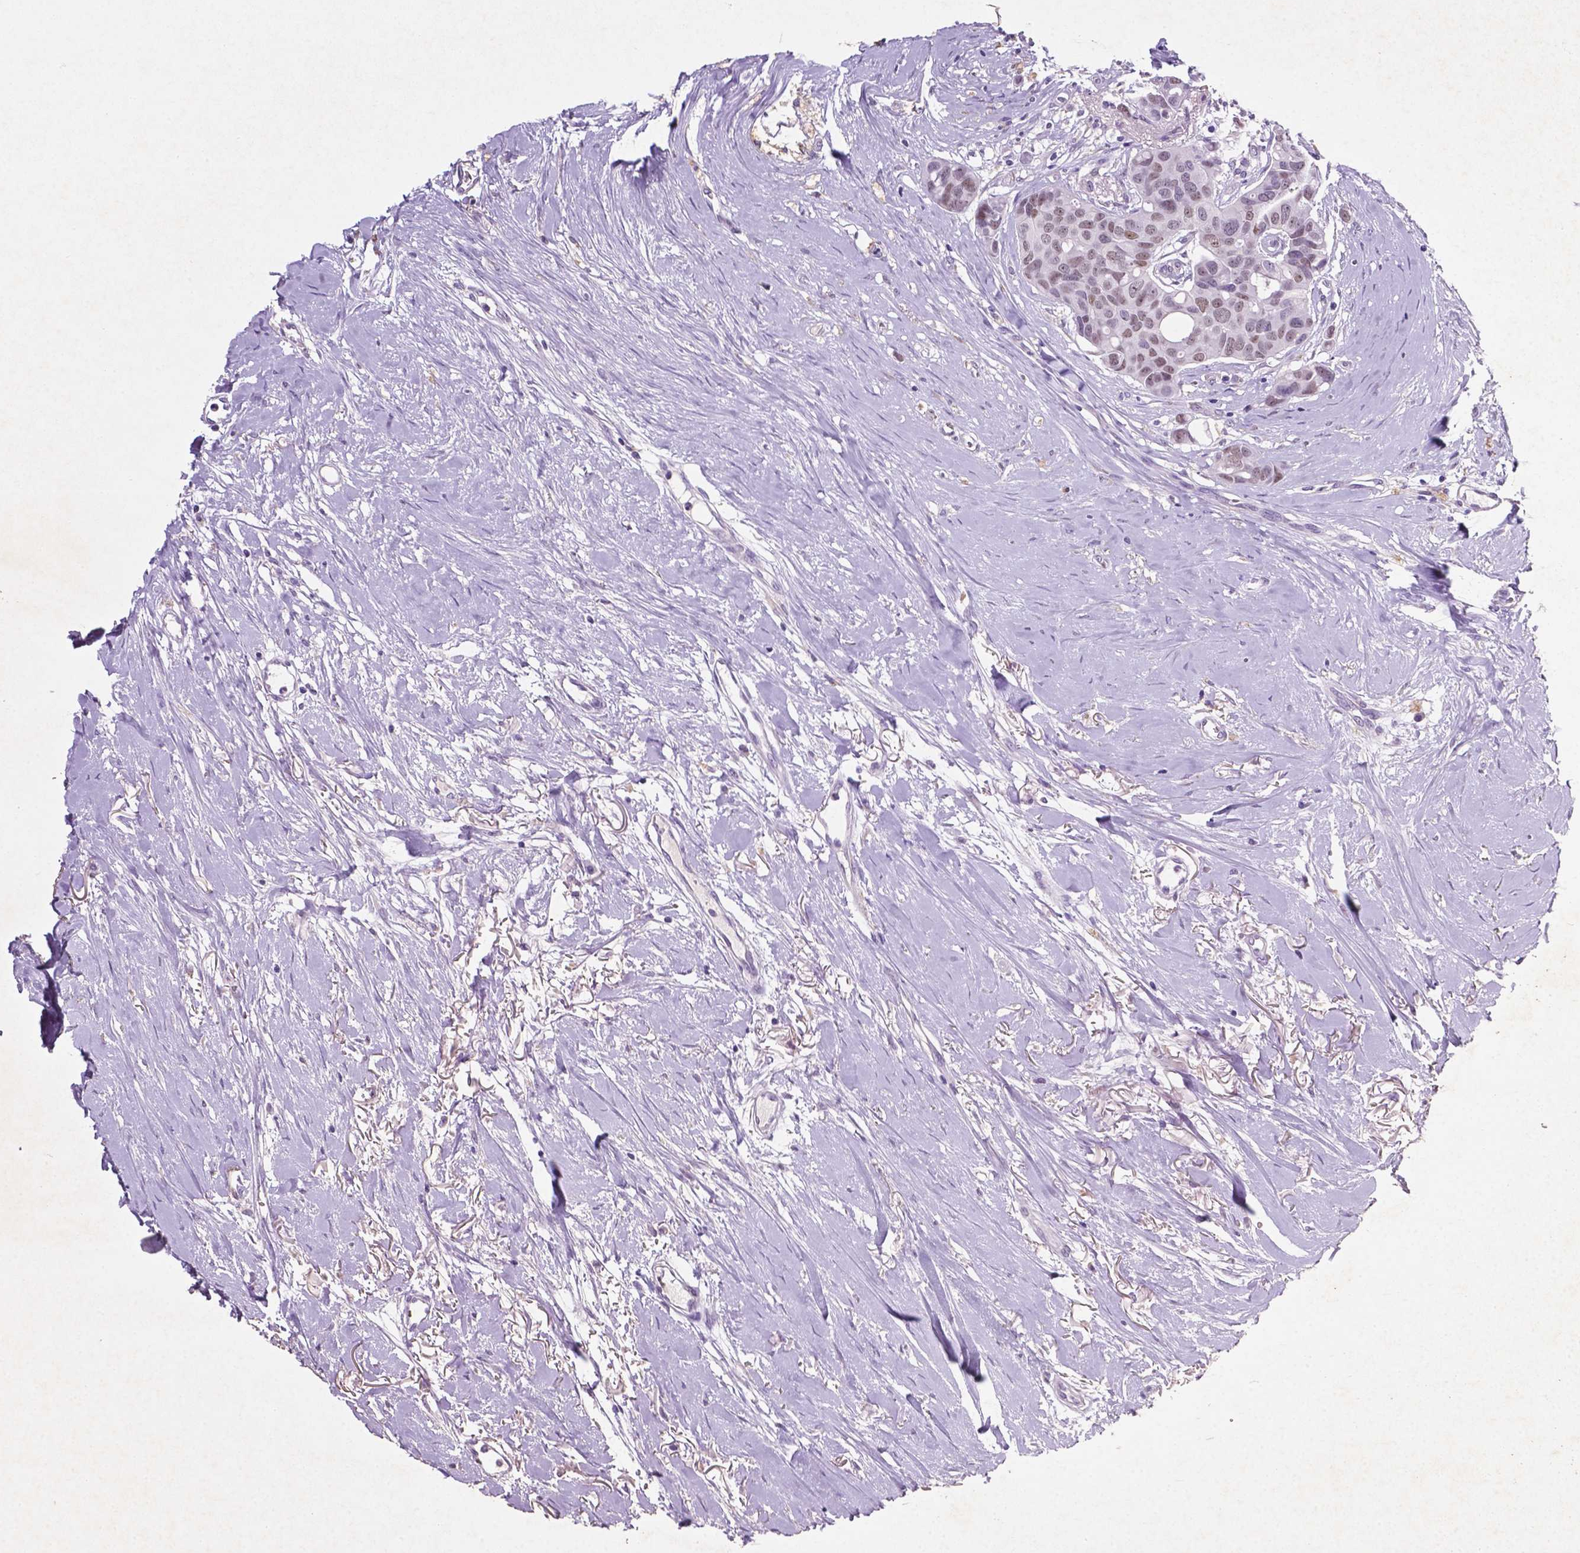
{"staining": {"intensity": "moderate", "quantity": "25%-75%", "location": "nuclear"}, "tissue": "breast cancer", "cell_type": "Tumor cells", "image_type": "cancer", "snomed": [{"axis": "morphology", "description": "Duct carcinoma"}, {"axis": "topography", "description": "Breast"}], "caption": "A brown stain shows moderate nuclear staining of a protein in breast cancer (intraductal carcinoma) tumor cells.", "gene": "C18orf21", "patient": {"sex": "female", "age": 54}}